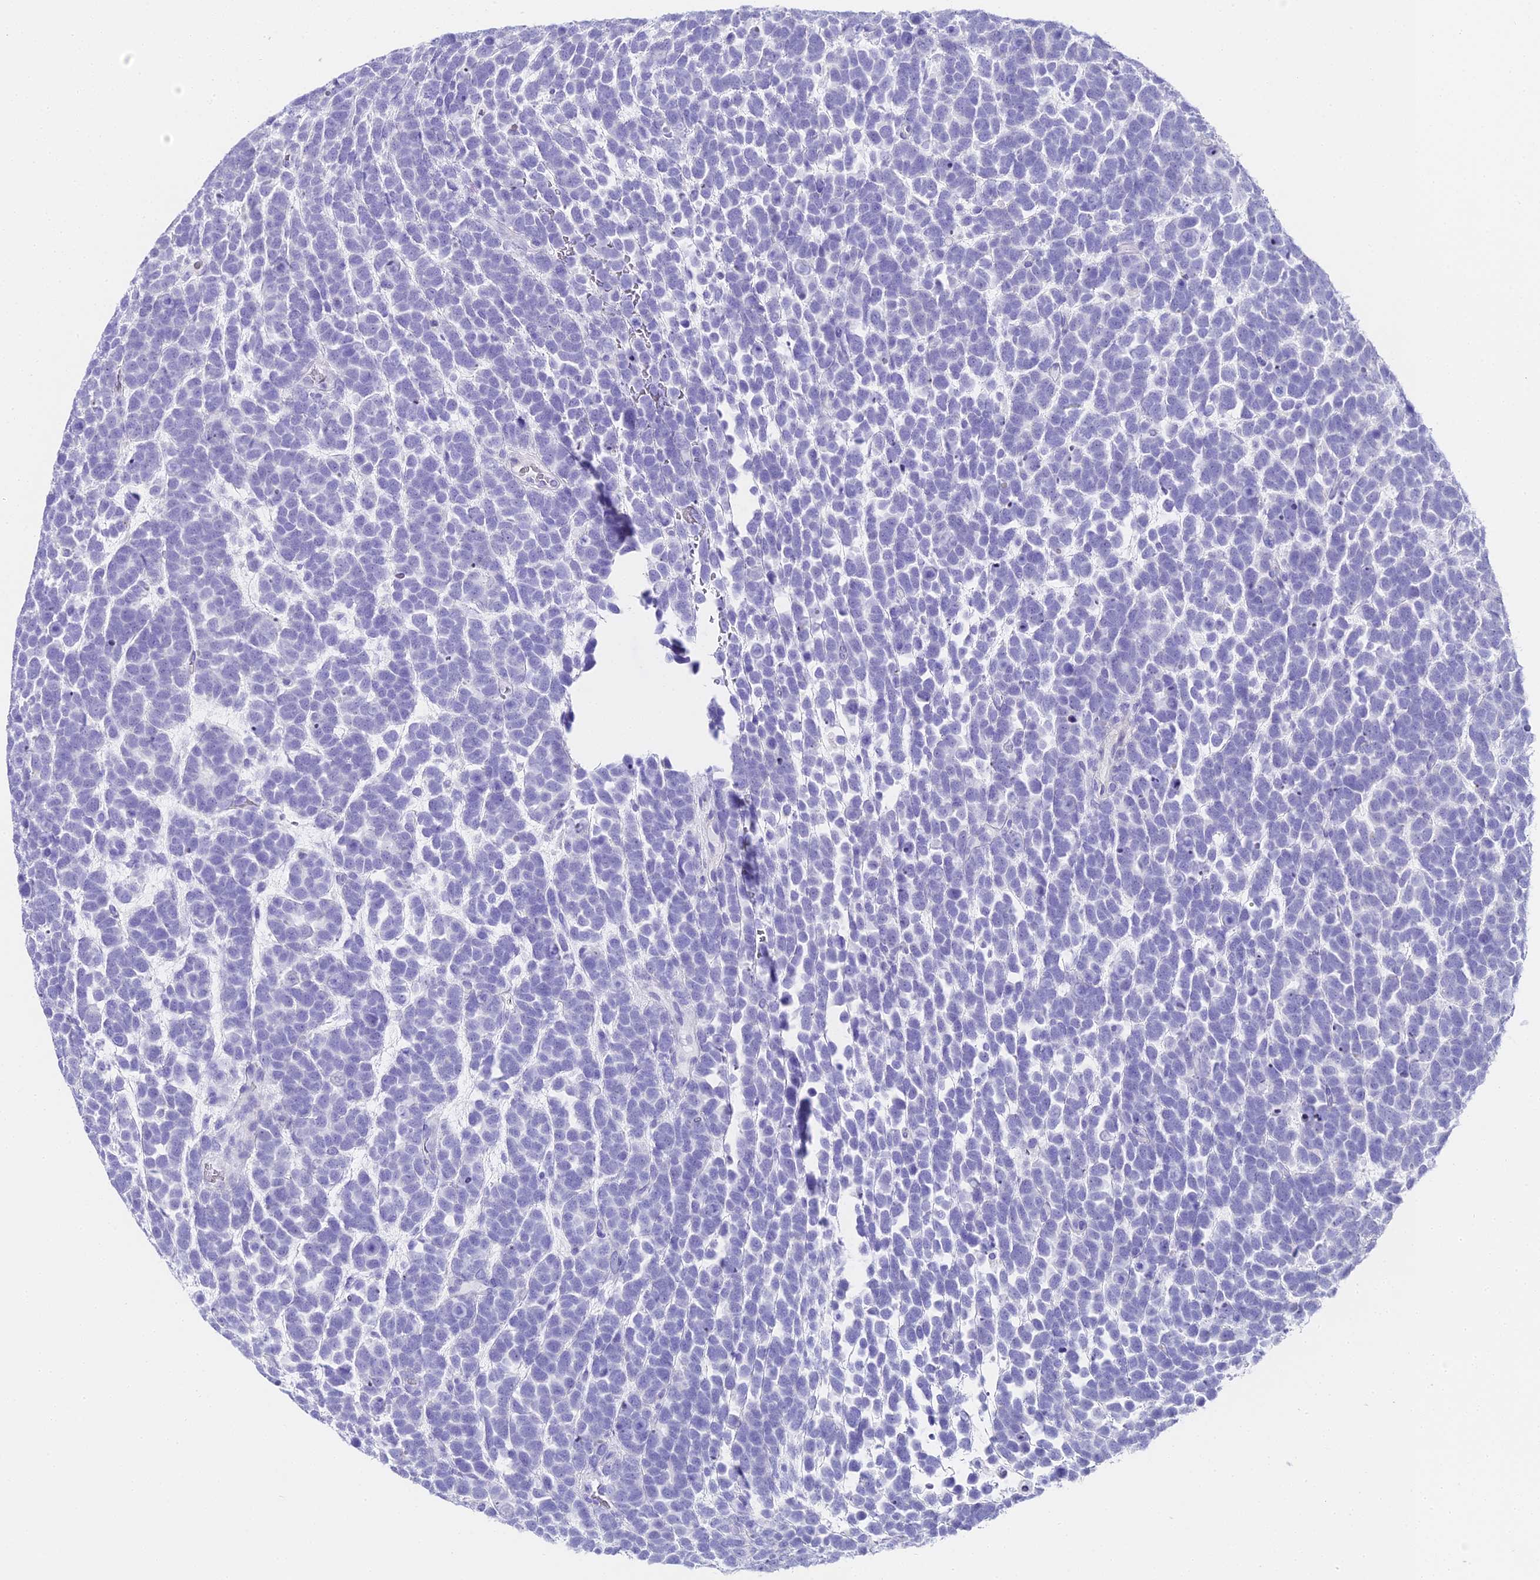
{"staining": {"intensity": "negative", "quantity": "none", "location": "none"}, "tissue": "urothelial cancer", "cell_type": "Tumor cells", "image_type": "cancer", "snomed": [{"axis": "morphology", "description": "Urothelial carcinoma, High grade"}, {"axis": "topography", "description": "Urinary bladder"}], "caption": "Immunohistochemistry (IHC) micrograph of neoplastic tissue: urothelial cancer stained with DAB (3,3'-diaminobenzidine) reveals no significant protein staining in tumor cells.", "gene": "ABHD14A-ACY1", "patient": {"sex": "female", "age": 82}}